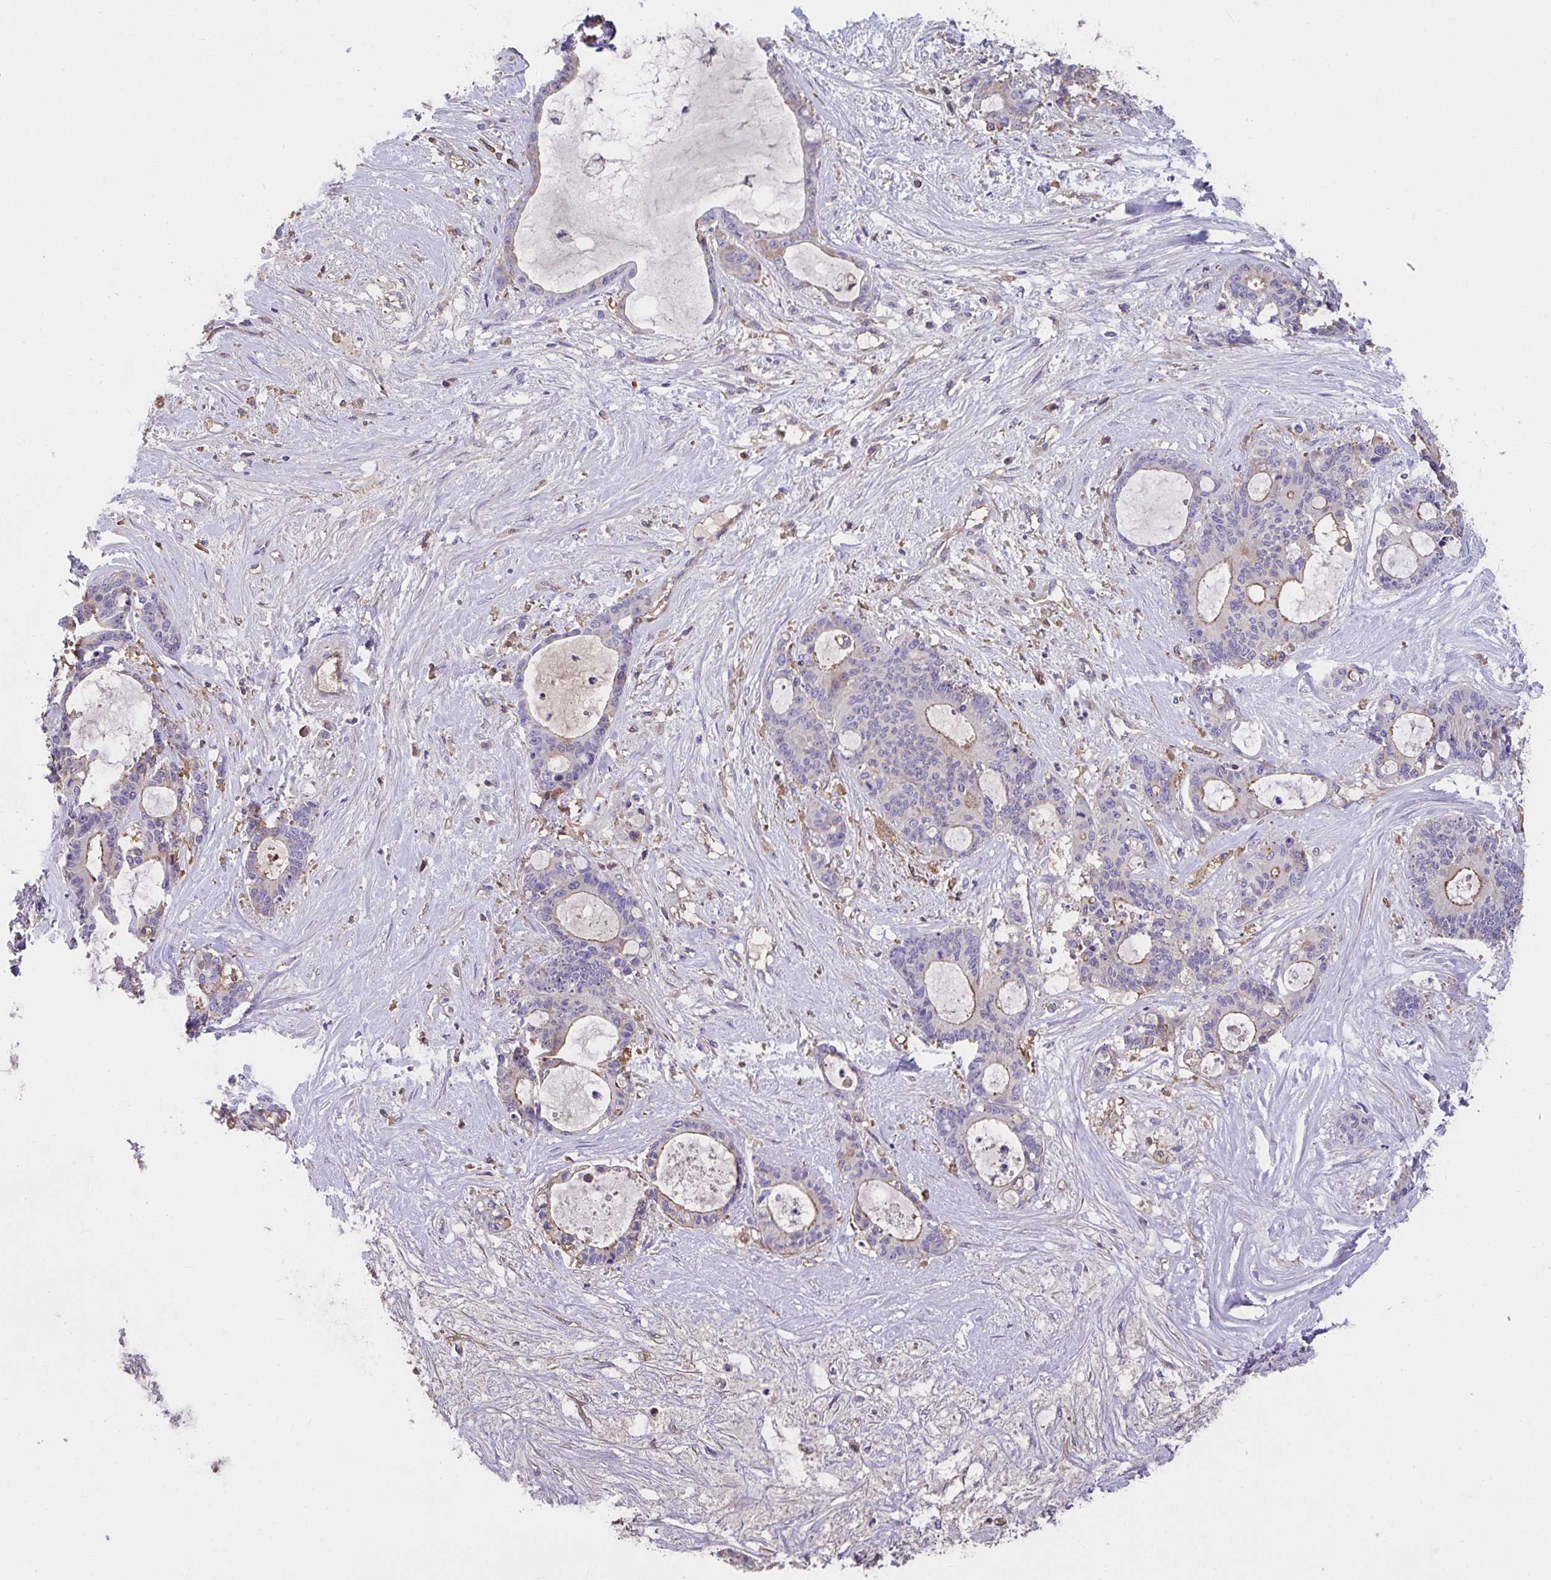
{"staining": {"intensity": "moderate", "quantity": "<25%", "location": "cytoplasmic/membranous"}, "tissue": "liver cancer", "cell_type": "Tumor cells", "image_type": "cancer", "snomed": [{"axis": "morphology", "description": "Normal tissue, NOS"}, {"axis": "morphology", "description": "Cholangiocarcinoma"}, {"axis": "topography", "description": "Liver"}, {"axis": "topography", "description": "Peripheral nerve tissue"}], "caption": "Immunohistochemistry of liver cancer displays low levels of moderate cytoplasmic/membranous expression in about <25% of tumor cells.", "gene": "ZNF813", "patient": {"sex": "female", "age": 73}}